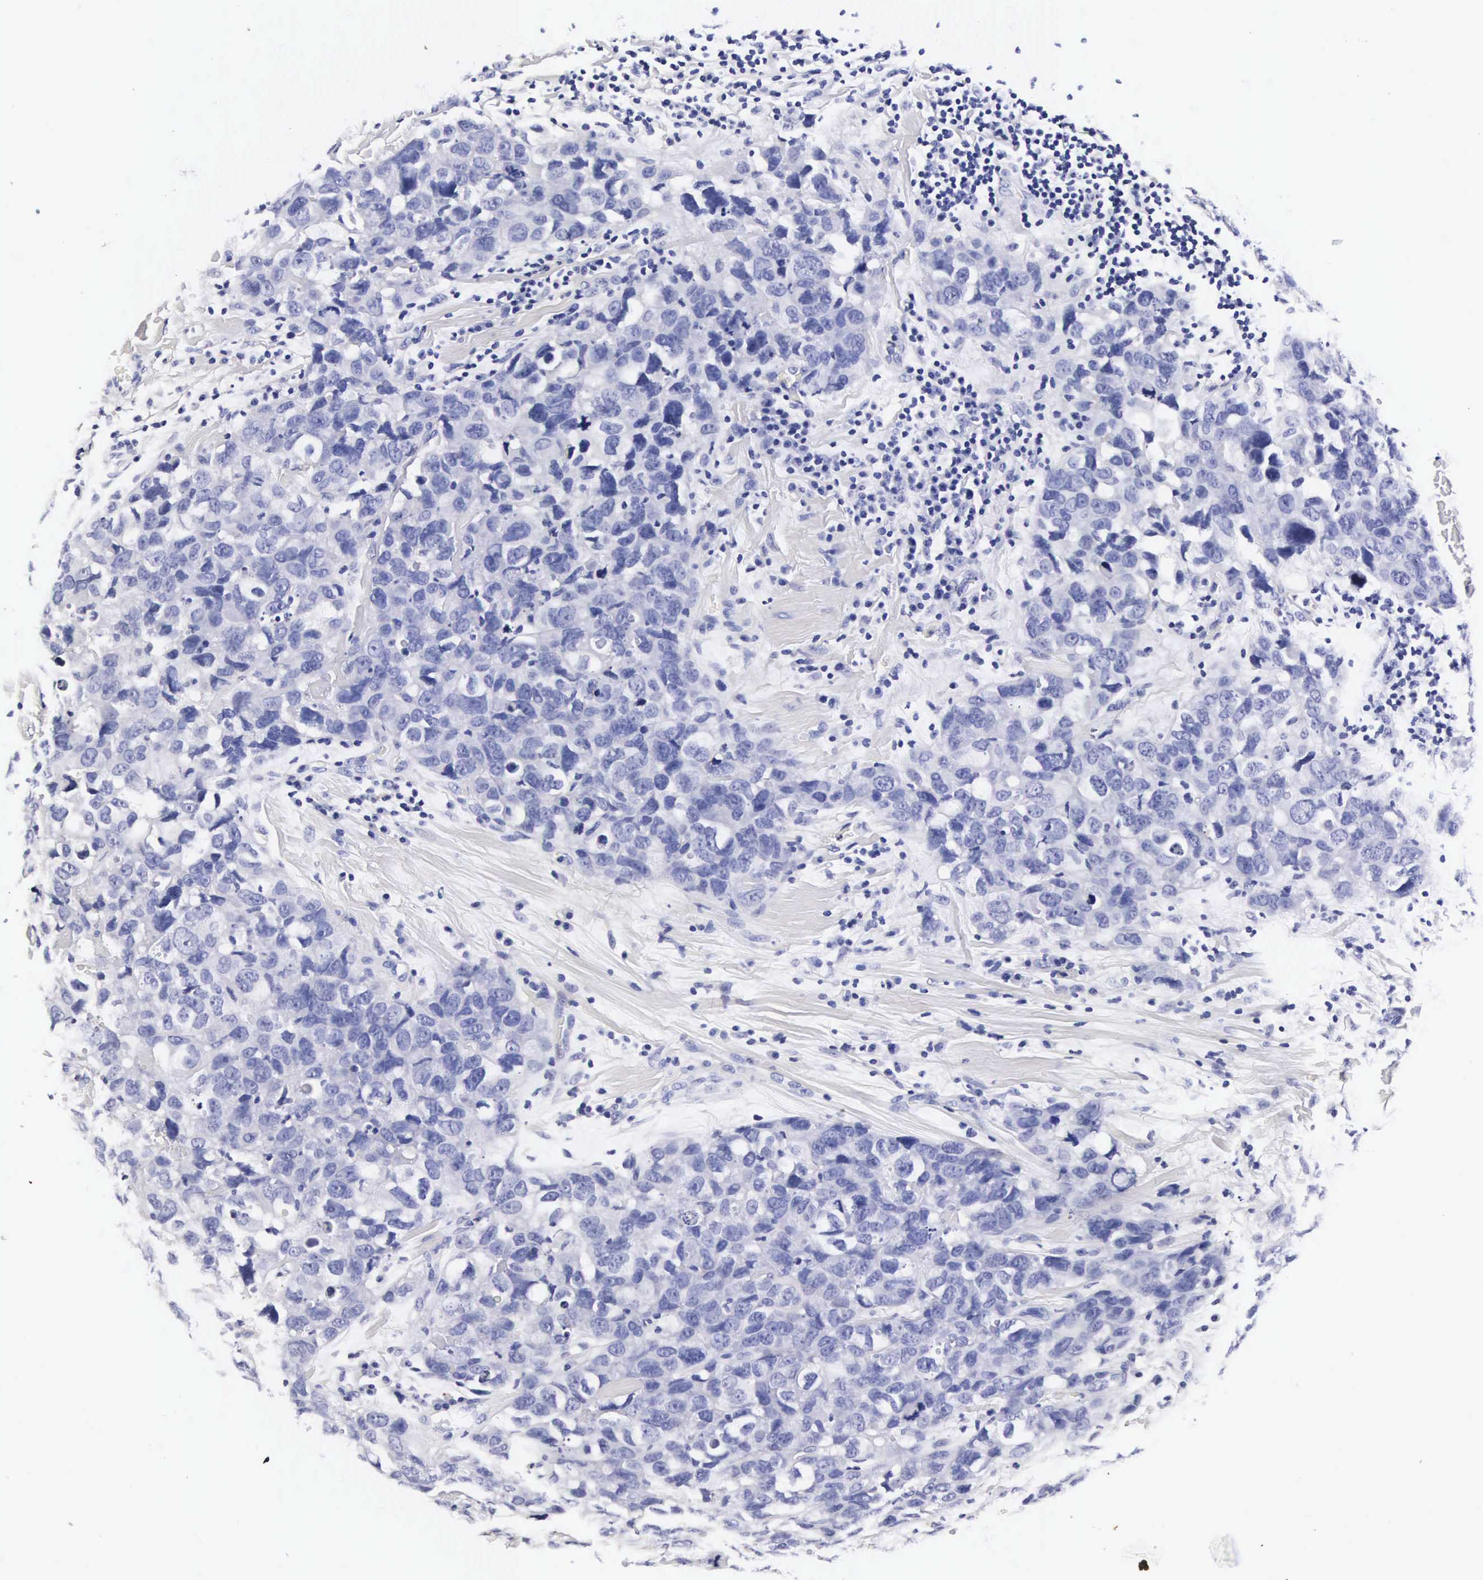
{"staining": {"intensity": "negative", "quantity": "none", "location": "none"}, "tissue": "breast cancer", "cell_type": "Tumor cells", "image_type": "cancer", "snomed": [{"axis": "morphology", "description": "Duct carcinoma"}, {"axis": "topography", "description": "Breast"}], "caption": "The photomicrograph demonstrates no significant staining in tumor cells of infiltrating ductal carcinoma (breast).", "gene": "RNASE6", "patient": {"sex": "female", "age": 91}}